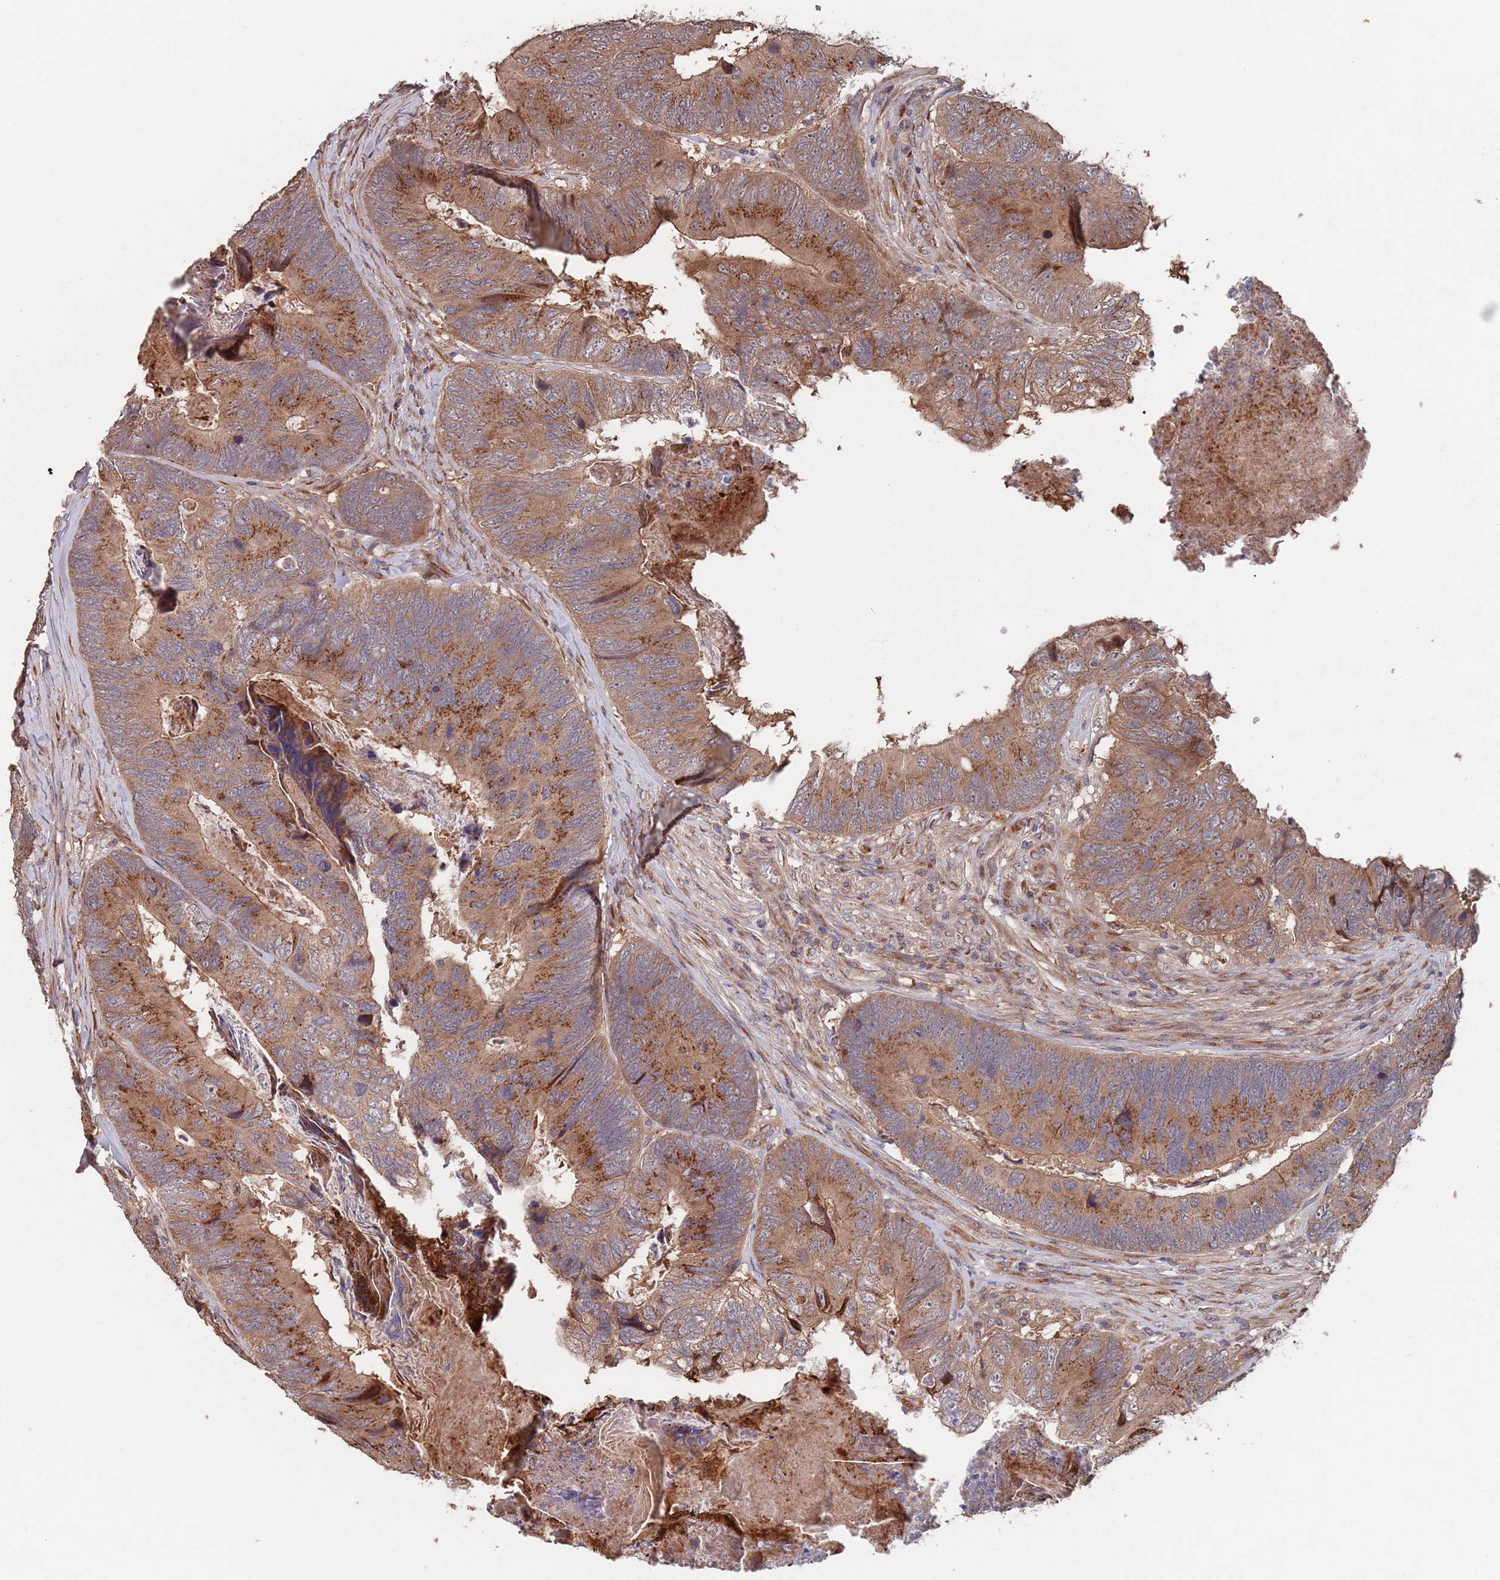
{"staining": {"intensity": "moderate", "quantity": ">75%", "location": "cytoplasmic/membranous"}, "tissue": "colorectal cancer", "cell_type": "Tumor cells", "image_type": "cancer", "snomed": [{"axis": "morphology", "description": "Adenocarcinoma, NOS"}, {"axis": "topography", "description": "Colon"}], "caption": "Protein staining displays moderate cytoplasmic/membranous expression in about >75% of tumor cells in colorectal adenocarcinoma. (DAB (3,3'-diaminobenzidine) = brown stain, brightfield microscopy at high magnification).", "gene": "UNC45A", "patient": {"sex": "female", "age": 67}}